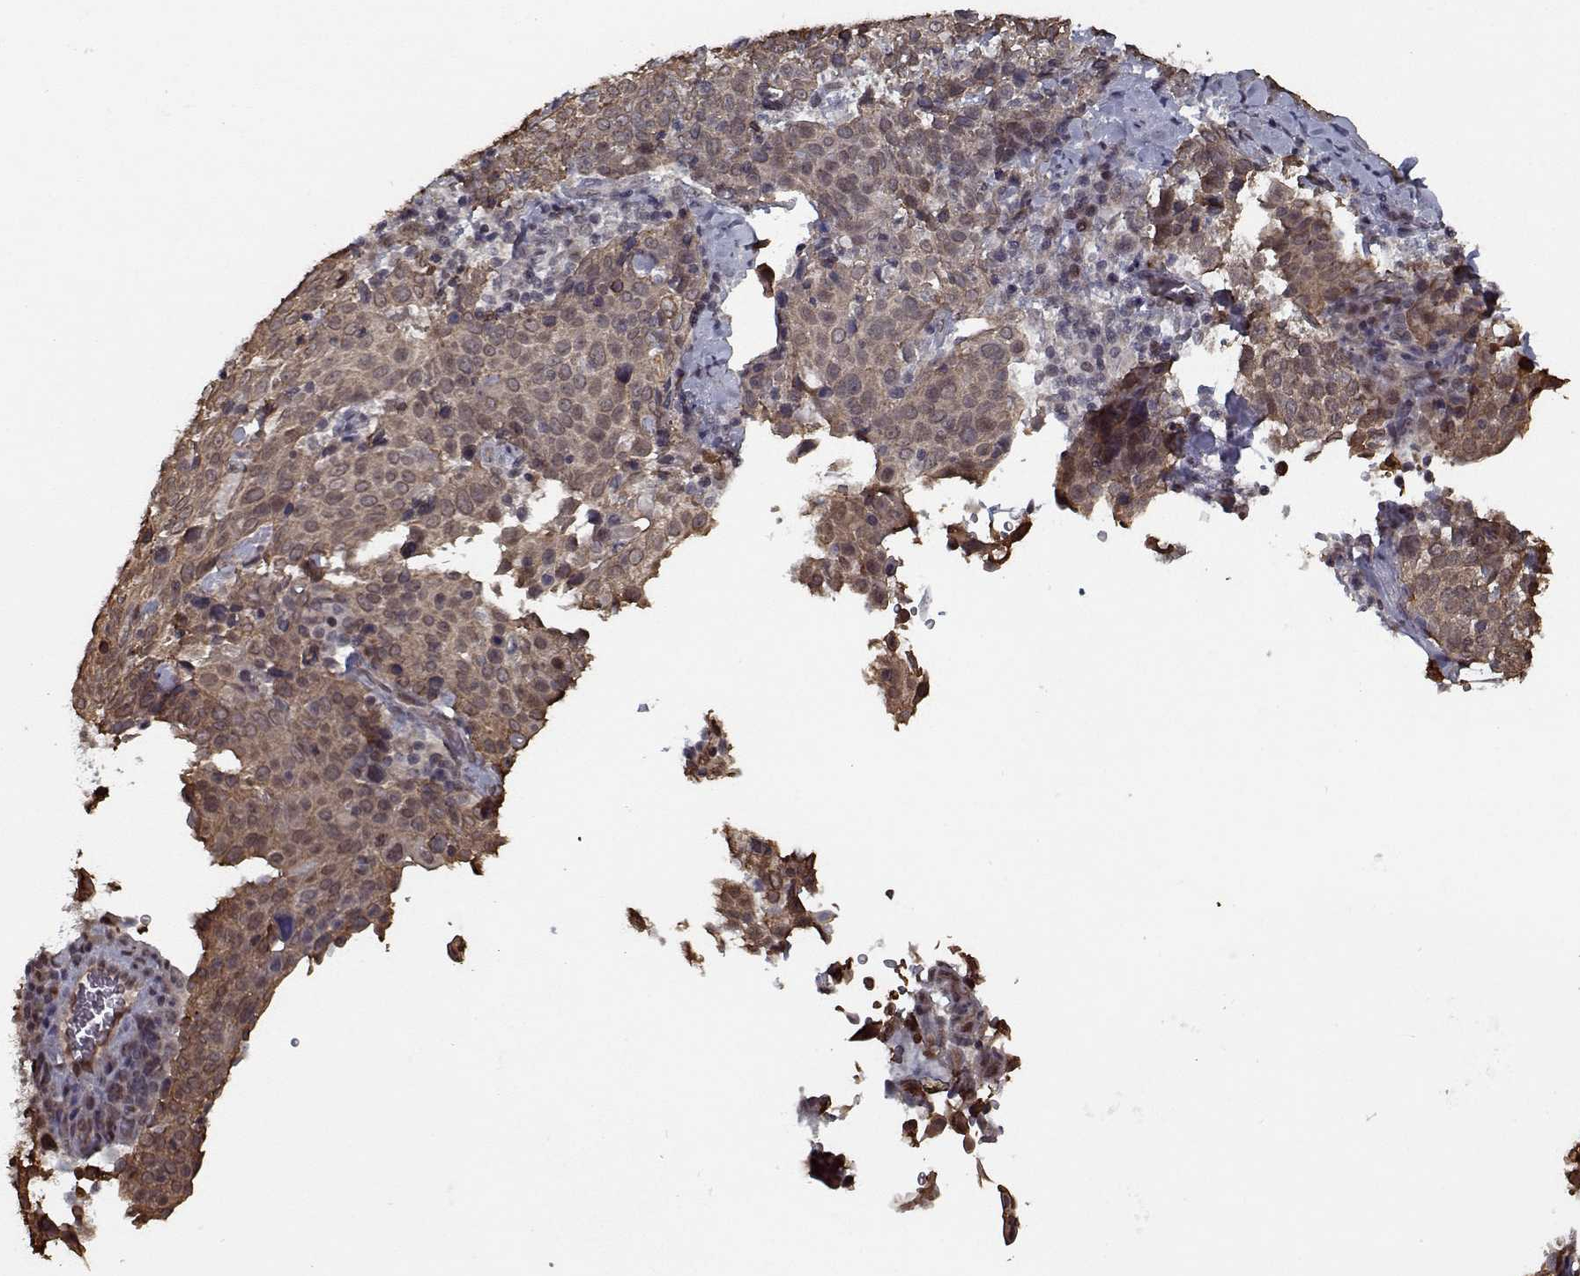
{"staining": {"intensity": "moderate", "quantity": ">75%", "location": "cytoplasmic/membranous"}, "tissue": "cervical cancer", "cell_type": "Tumor cells", "image_type": "cancer", "snomed": [{"axis": "morphology", "description": "Squamous cell carcinoma, NOS"}, {"axis": "topography", "description": "Cervix"}], "caption": "An immunohistochemistry histopathology image of neoplastic tissue is shown. Protein staining in brown highlights moderate cytoplasmic/membranous positivity in cervical cancer within tumor cells.", "gene": "NLK", "patient": {"sex": "female", "age": 61}}